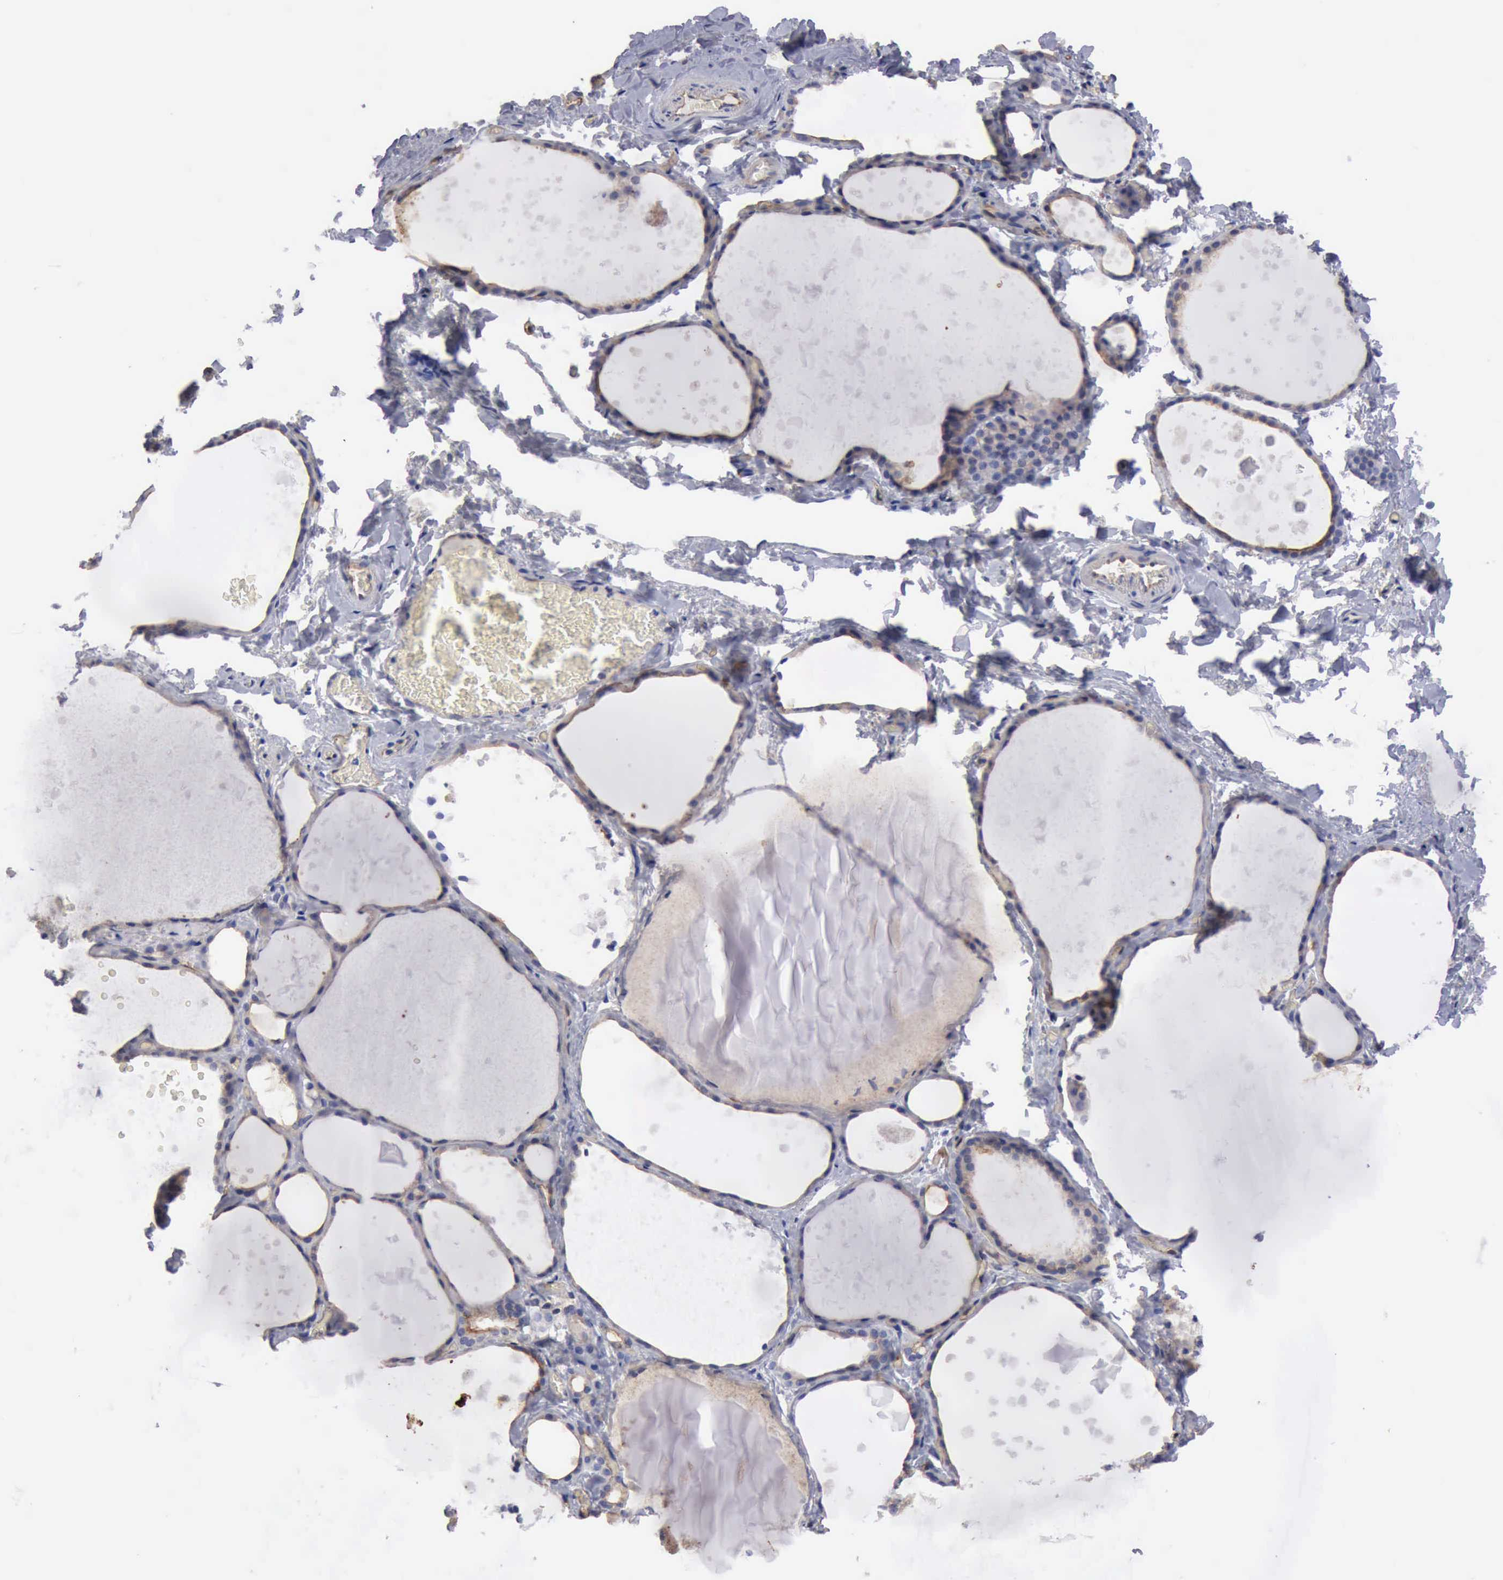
{"staining": {"intensity": "weak", "quantity": "25%-75%", "location": "cytoplasmic/membranous"}, "tissue": "thyroid gland", "cell_type": "Glandular cells", "image_type": "normal", "snomed": [{"axis": "morphology", "description": "Normal tissue, NOS"}, {"axis": "topography", "description": "Thyroid gland"}], "caption": "Thyroid gland stained with DAB (3,3'-diaminobenzidine) immunohistochemistry (IHC) shows low levels of weak cytoplasmic/membranous positivity in approximately 25%-75% of glandular cells.", "gene": "RDX", "patient": {"sex": "male", "age": 76}}